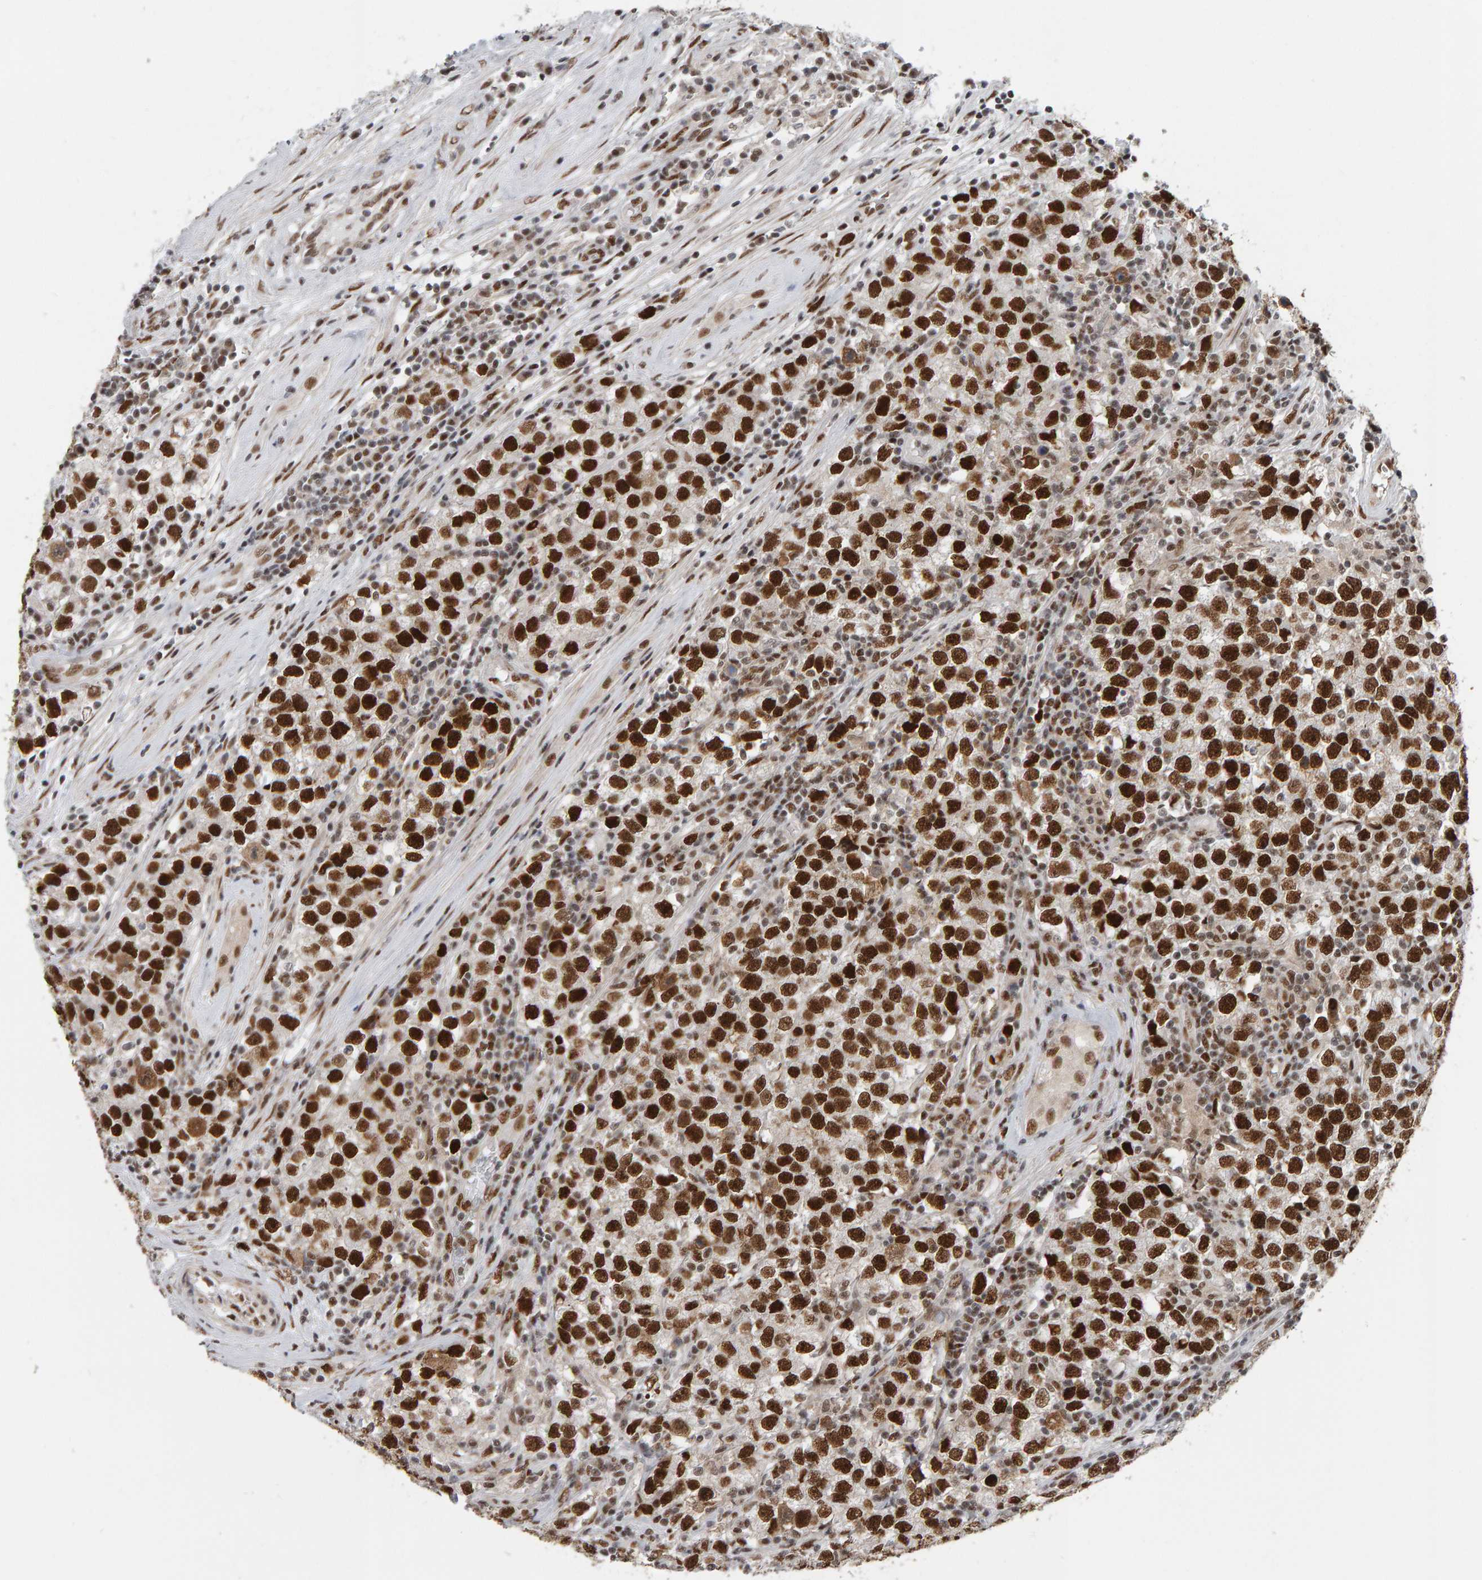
{"staining": {"intensity": "strong", "quantity": ">75%", "location": "nuclear"}, "tissue": "testis cancer", "cell_type": "Tumor cells", "image_type": "cancer", "snomed": [{"axis": "morphology", "description": "Seminoma, NOS"}, {"axis": "morphology", "description": "Carcinoma, Embryonal, NOS"}, {"axis": "topography", "description": "Testis"}], "caption": "Immunohistochemical staining of human testis embryonal carcinoma exhibits high levels of strong nuclear protein positivity in about >75% of tumor cells.", "gene": "ATF7IP", "patient": {"sex": "male", "age": 28}}